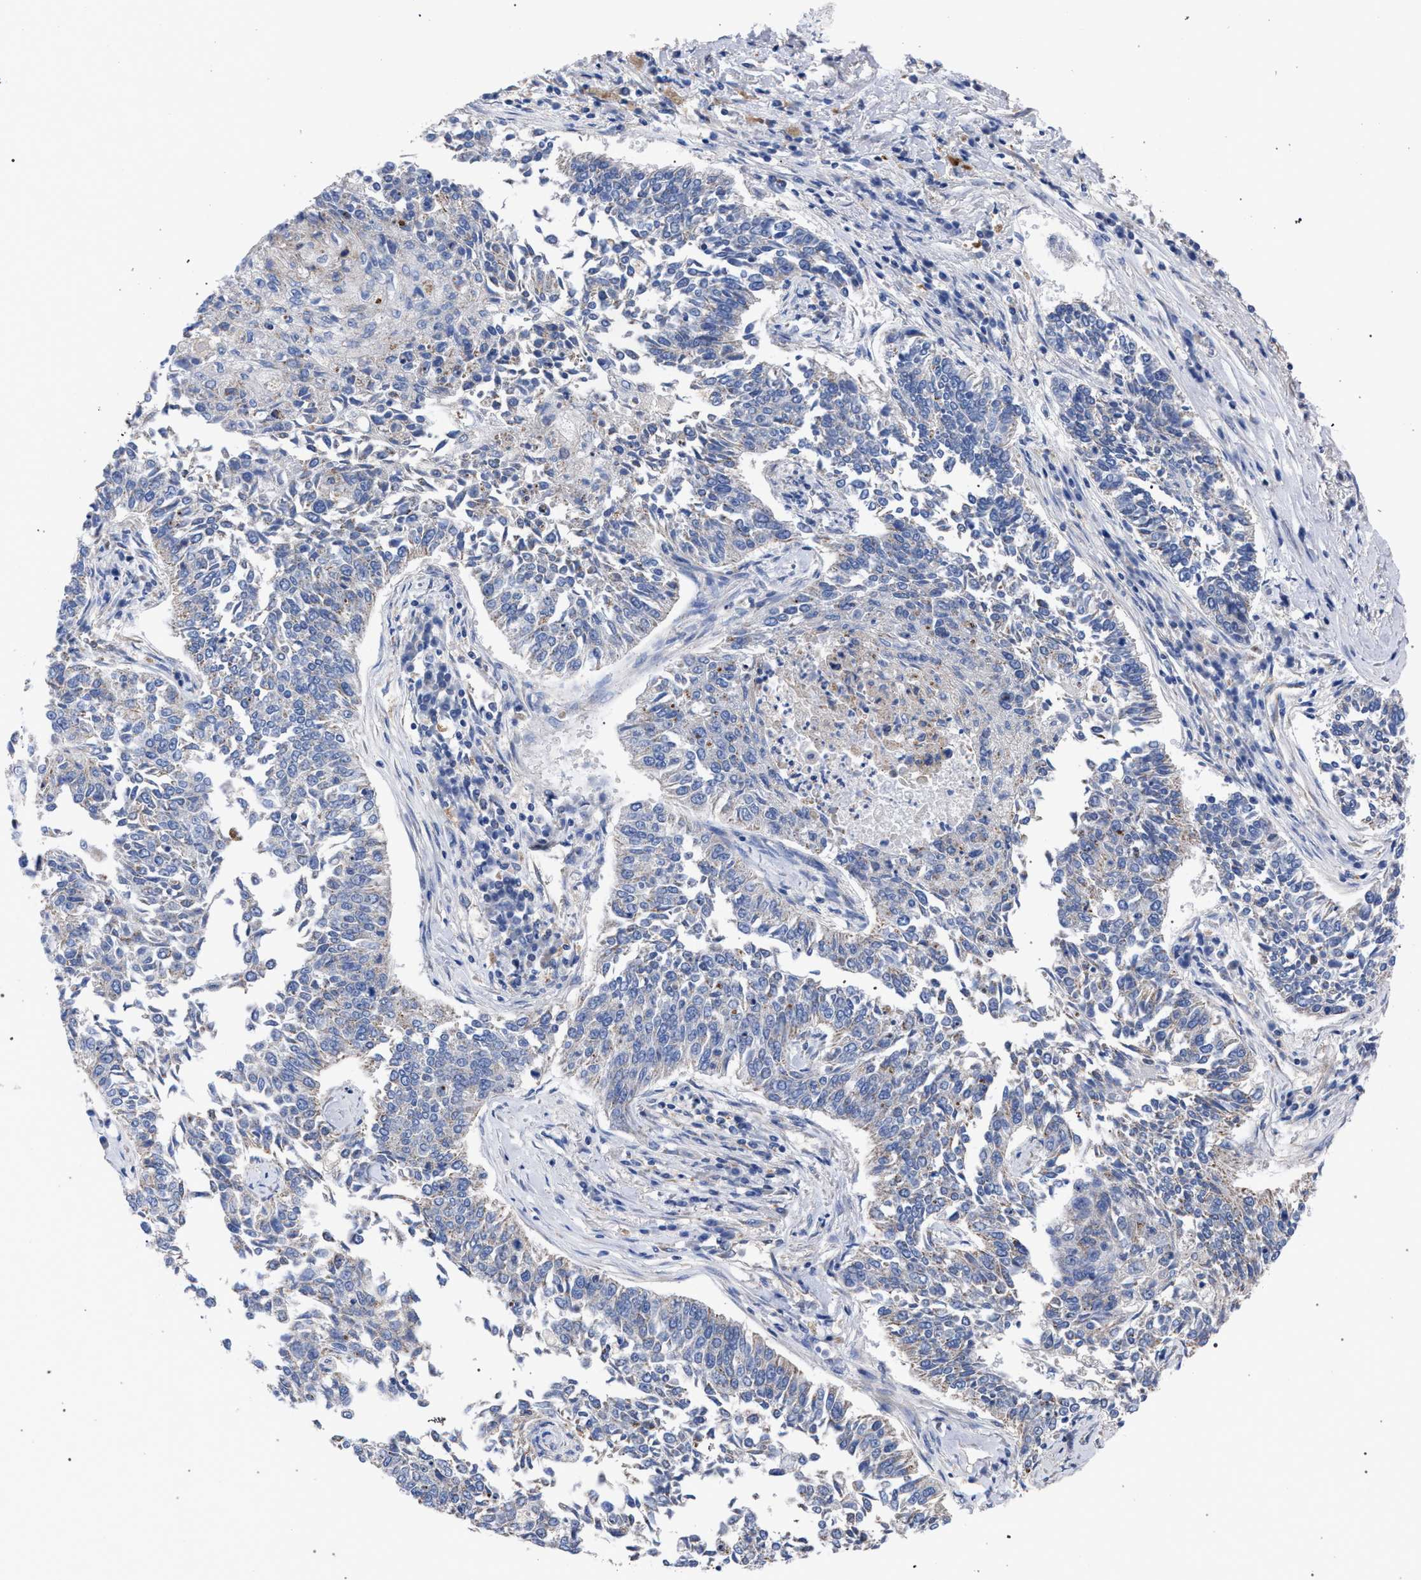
{"staining": {"intensity": "negative", "quantity": "none", "location": "none"}, "tissue": "lung cancer", "cell_type": "Tumor cells", "image_type": "cancer", "snomed": [{"axis": "morphology", "description": "Normal tissue, NOS"}, {"axis": "morphology", "description": "Squamous cell carcinoma, NOS"}, {"axis": "topography", "description": "Cartilage tissue"}, {"axis": "topography", "description": "Bronchus"}, {"axis": "topography", "description": "Lung"}], "caption": "An immunohistochemistry (IHC) image of lung cancer is shown. There is no staining in tumor cells of lung cancer. (Brightfield microscopy of DAB IHC at high magnification).", "gene": "GMPR", "patient": {"sex": "female", "age": 49}}